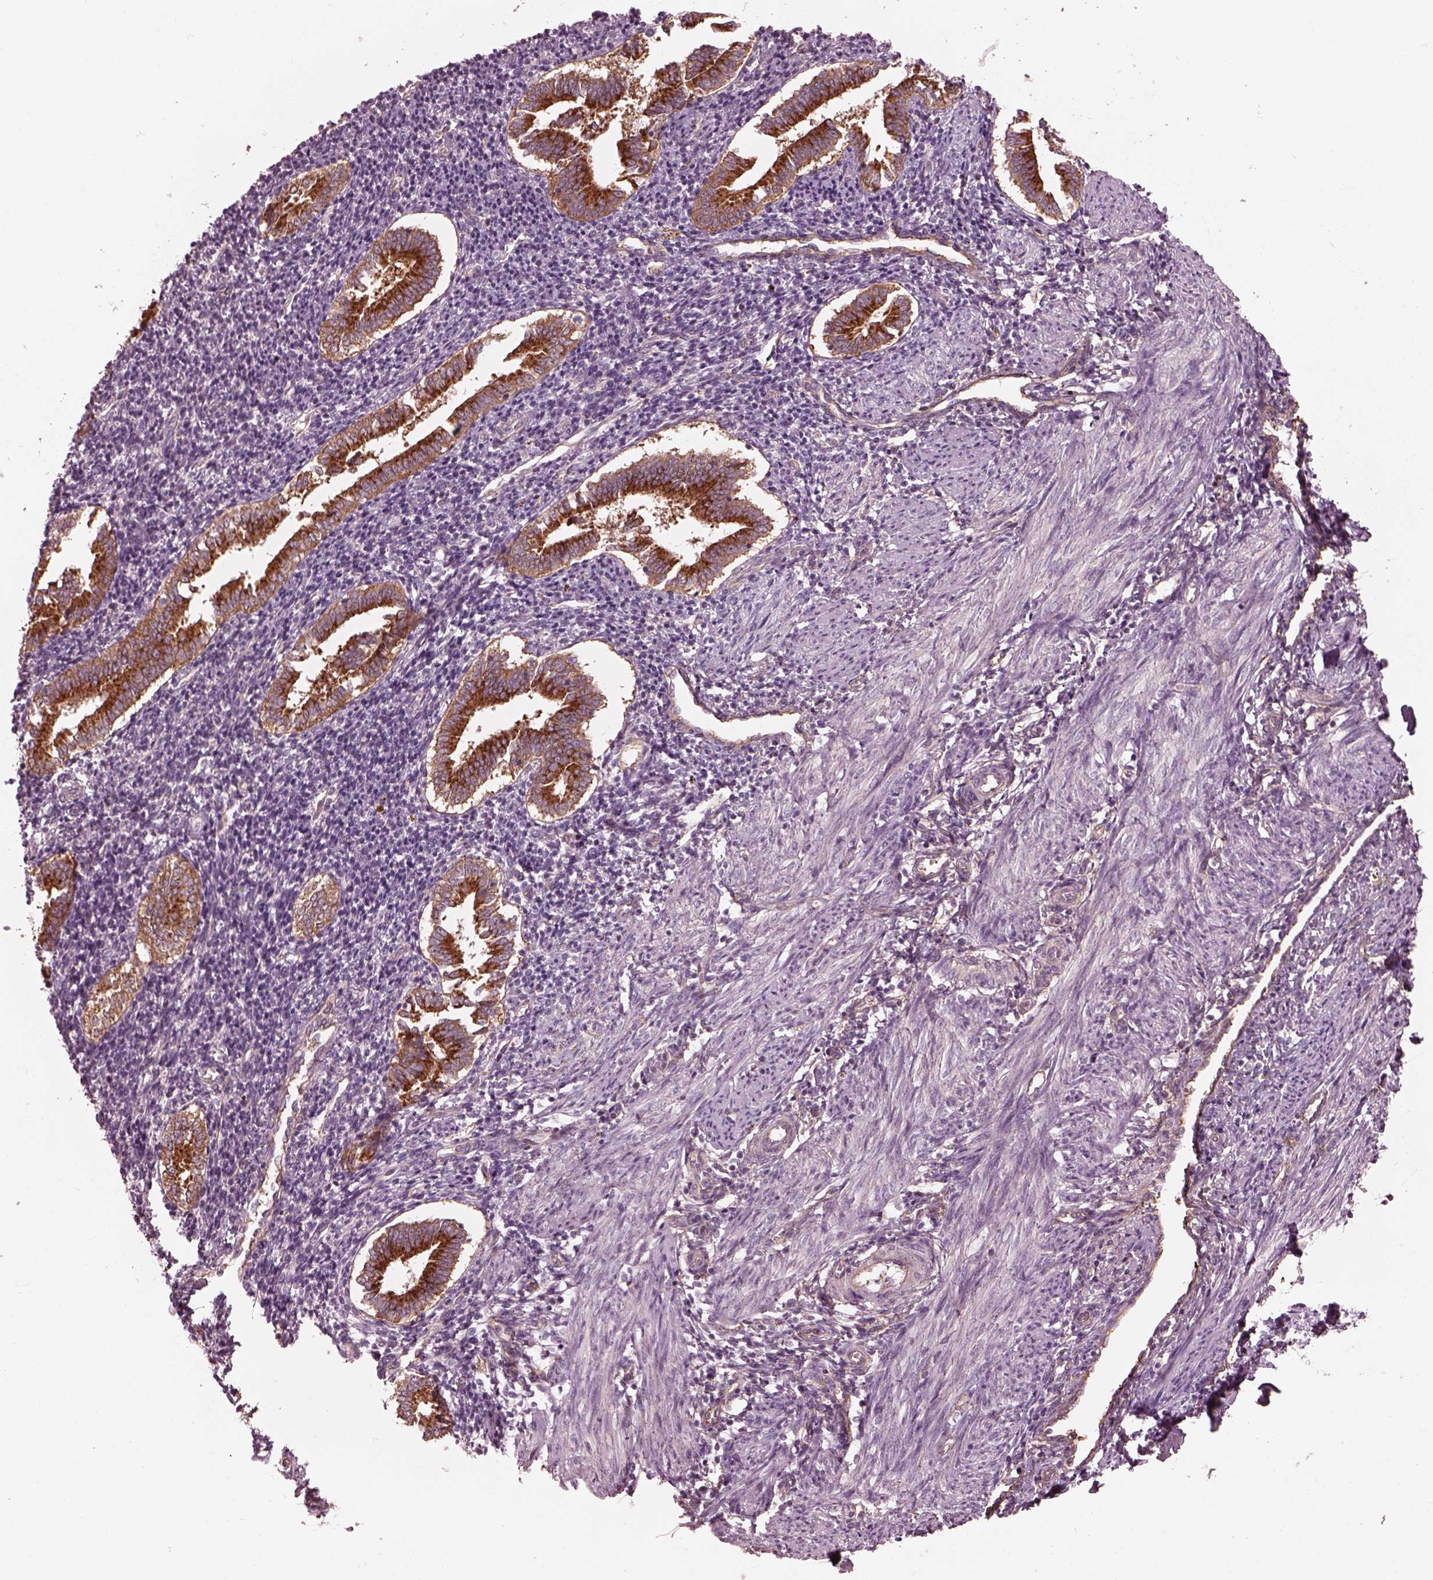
{"staining": {"intensity": "negative", "quantity": "none", "location": "none"}, "tissue": "endometrium", "cell_type": "Cells in endometrial stroma", "image_type": "normal", "snomed": [{"axis": "morphology", "description": "Normal tissue, NOS"}, {"axis": "topography", "description": "Endometrium"}], "caption": "Cells in endometrial stroma show no significant staining in benign endometrium. (Stains: DAB (3,3'-diaminobenzidine) IHC with hematoxylin counter stain, Microscopy: brightfield microscopy at high magnification).", "gene": "ELAPOR1", "patient": {"sex": "female", "age": 25}}